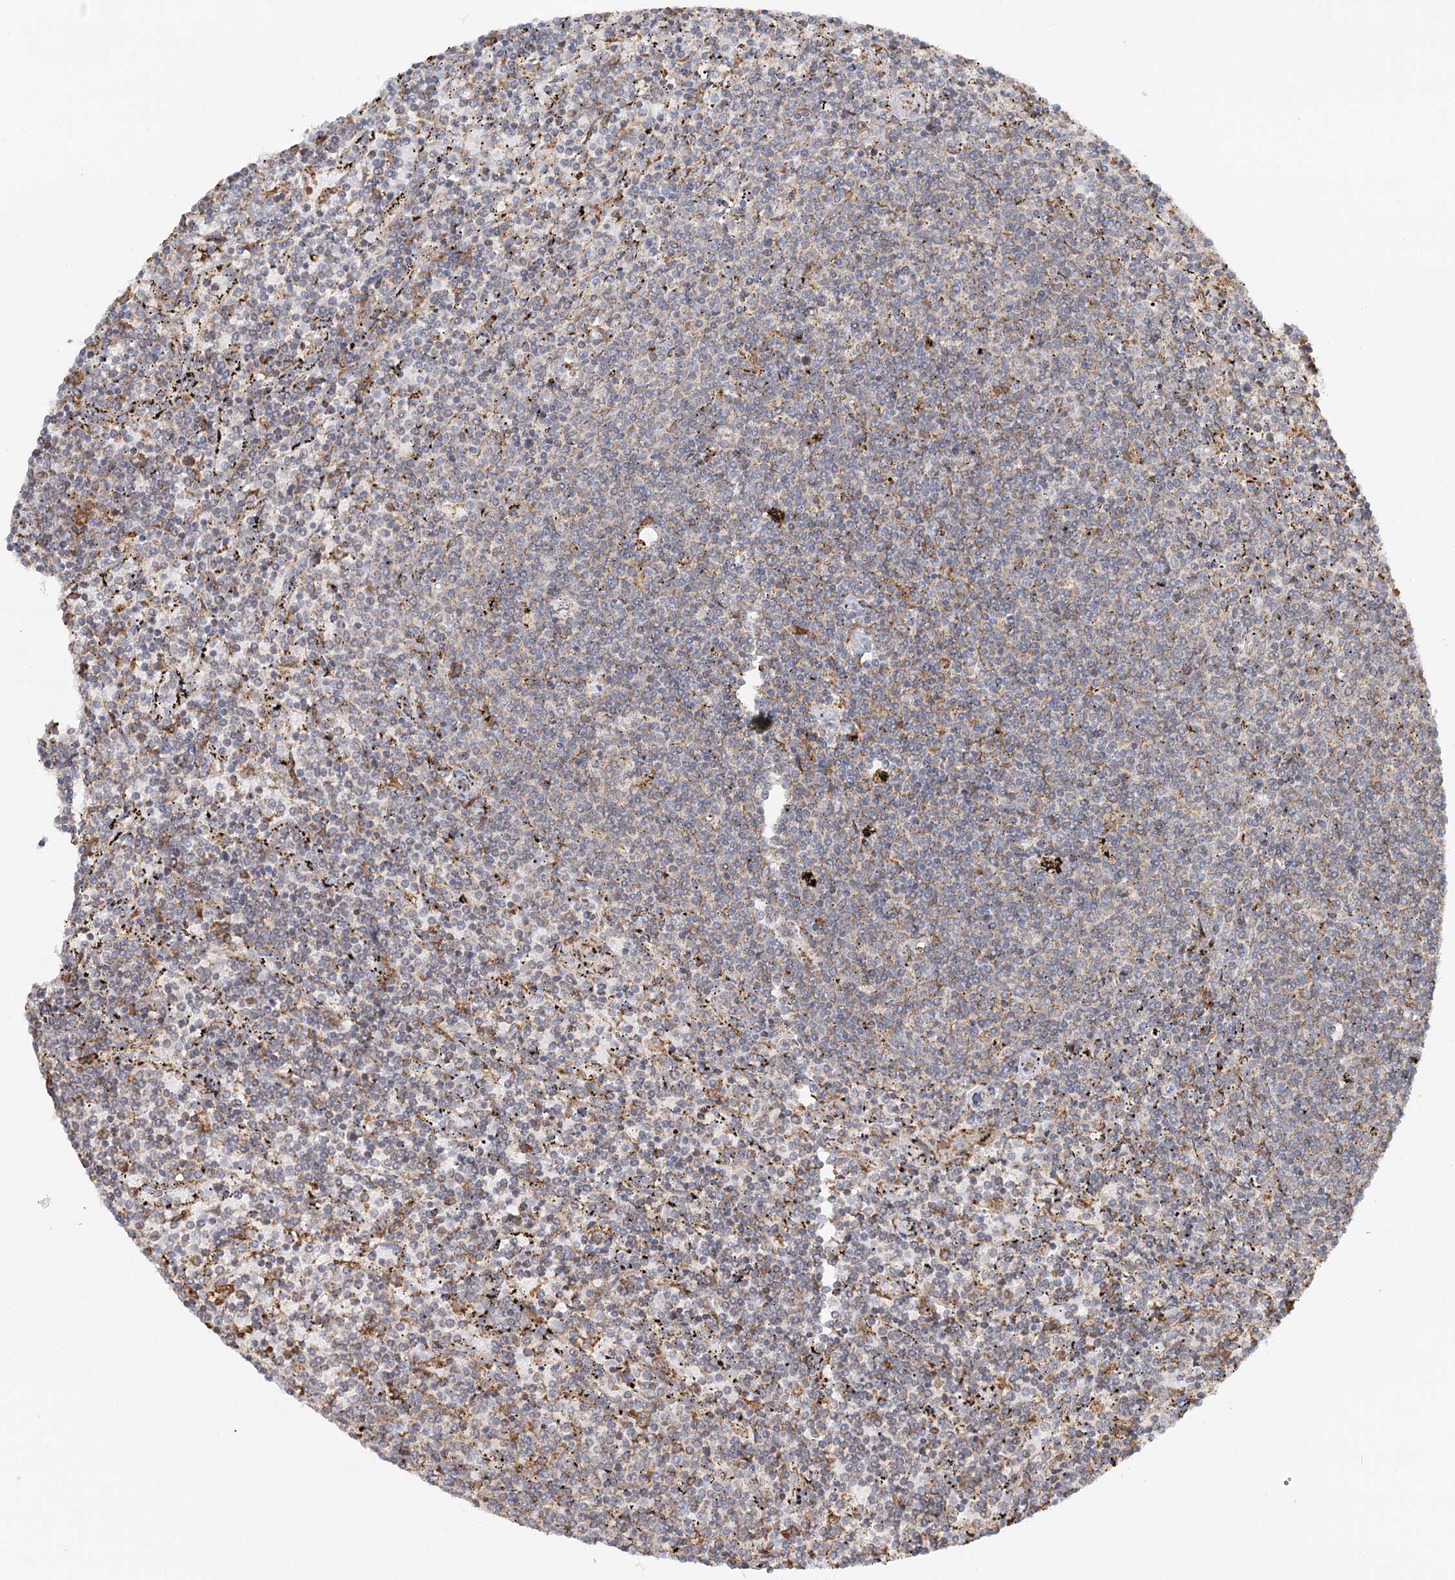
{"staining": {"intensity": "weak", "quantity": "<25%", "location": "cytoplasmic/membranous"}, "tissue": "lymphoma", "cell_type": "Tumor cells", "image_type": "cancer", "snomed": [{"axis": "morphology", "description": "Malignant lymphoma, non-Hodgkin's type, Low grade"}, {"axis": "topography", "description": "Spleen"}], "caption": "Photomicrograph shows no protein staining in tumor cells of malignant lymphoma, non-Hodgkin's type (low-grade) tissue.", "gene": "TAS1R1", "patient": {"sex": "female", "age": 50}}